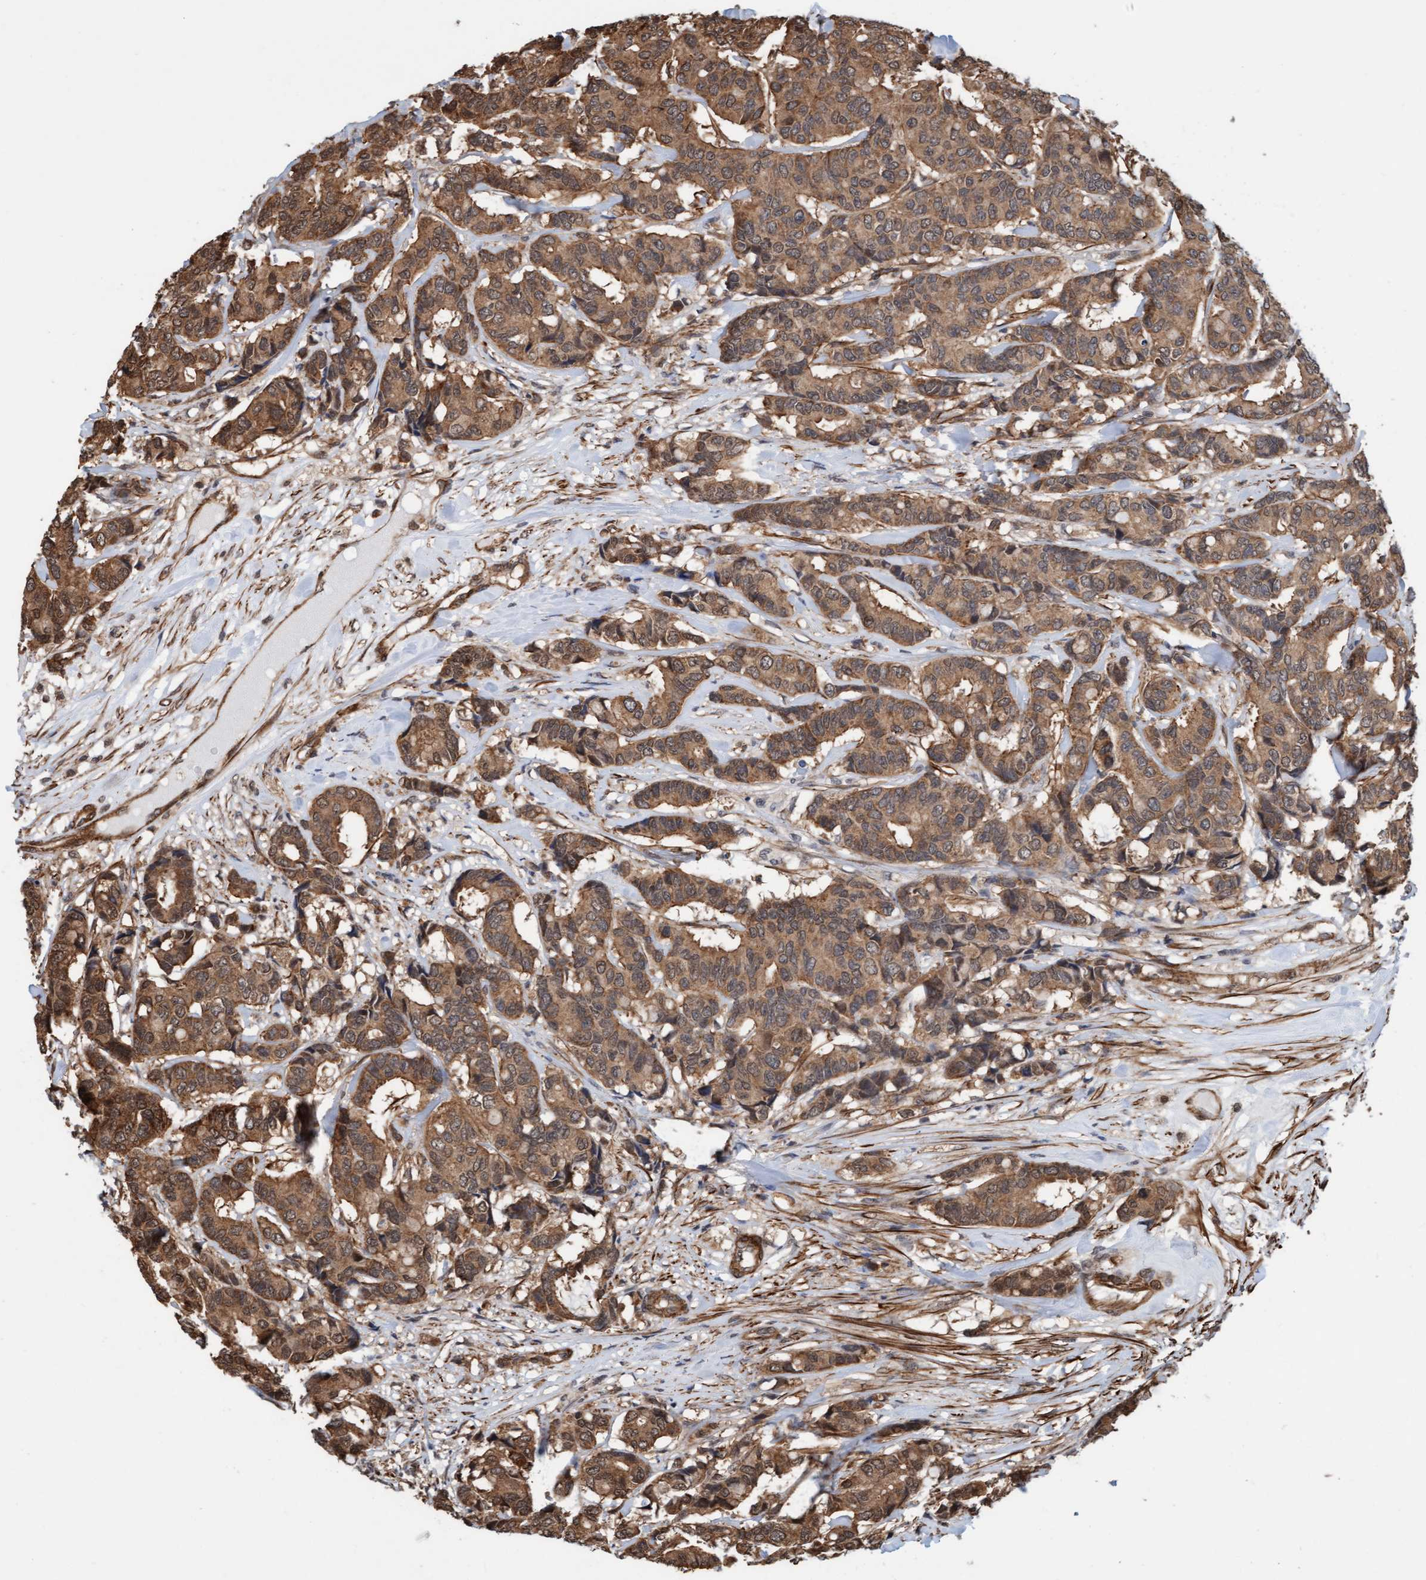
{"staining": {"intensity": "moderate", "quantity": ">75%", "location": "cytoplasmic/membranous"}, "tissue": "breast cancer", "cell_type": "Tumor cells", "image_type": "cancer", "snomed": [{"axis": "morphology", "description": "Duct carcinoma"}, {"axis": "topography", "description": "Breast"}], "caption": "IHC histopathology image of neoplastic tissue: human breast cancer (infiltrating ductal carcinoma) stained using immunohistochemistry demonstrates medium levels of moderate protein expression localized specifically in the cytoplasmic/membranous of tumor cells, appearing as a cytoplasmic/membranous brown color.", "gene": "STXBP4", "patient": {"sex": "female", "age": 87}}